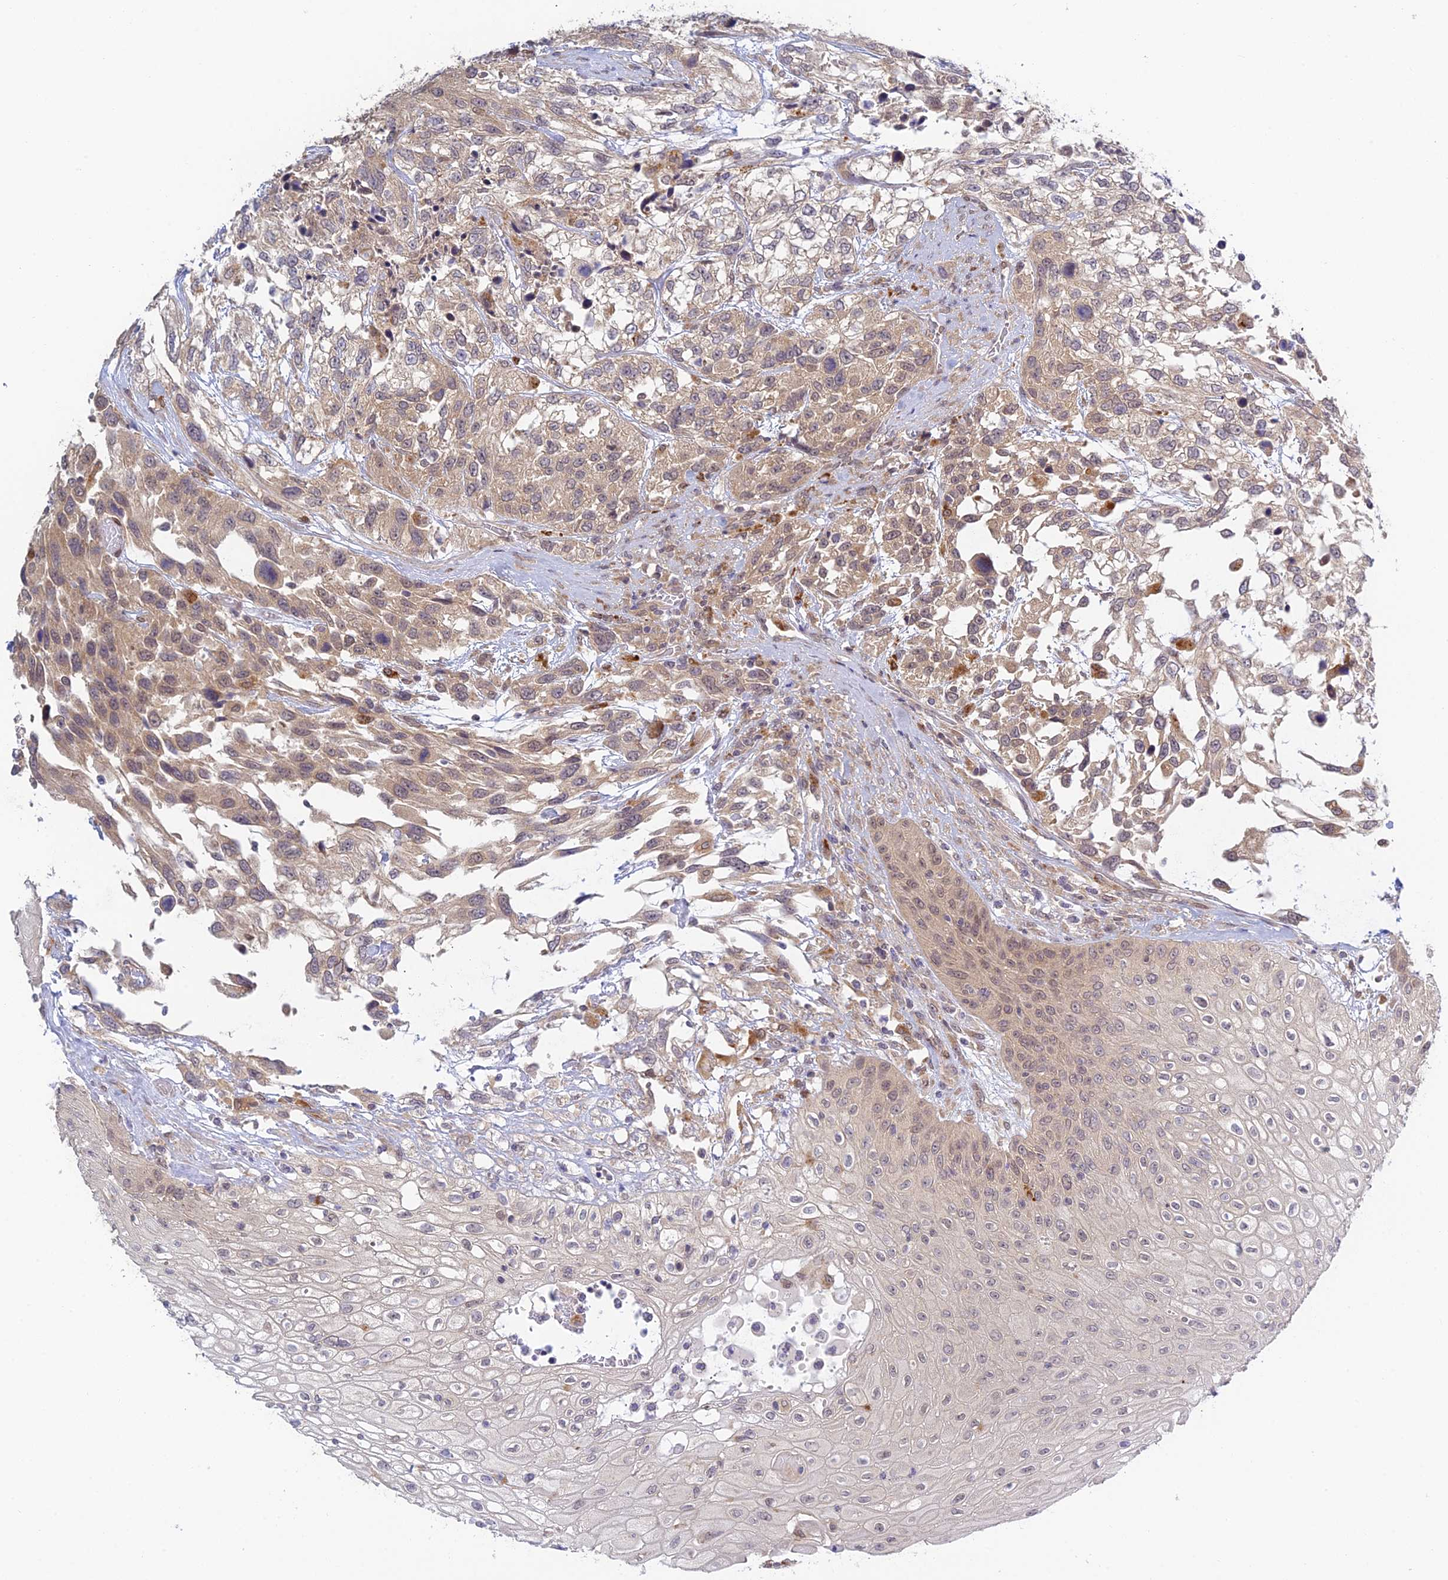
{"staining": {"intensity": "weak", "quantity": "25%-75%", "location": "cytoplasmic/membranous,nuclear"}, "tissue": "urothelial cancer", "cell_type": "Tumor cells", "image_type": "cancer", "snomed": [{"axis": "morphology", "description": "Urothelial carcinoma, High grade"}, {"axis": "topography", "description": "Urinary bladder"}], "caption": "This histopathology image demonstrates immunohistochemistry (IHC) staining of urothelial cancer, with low weak cytoplasmic/membranous and nuclear expression in about 25%-75% of tumor cells.", "gene": "SKIC8", "patient": {"sex": "female", "age": 70}}